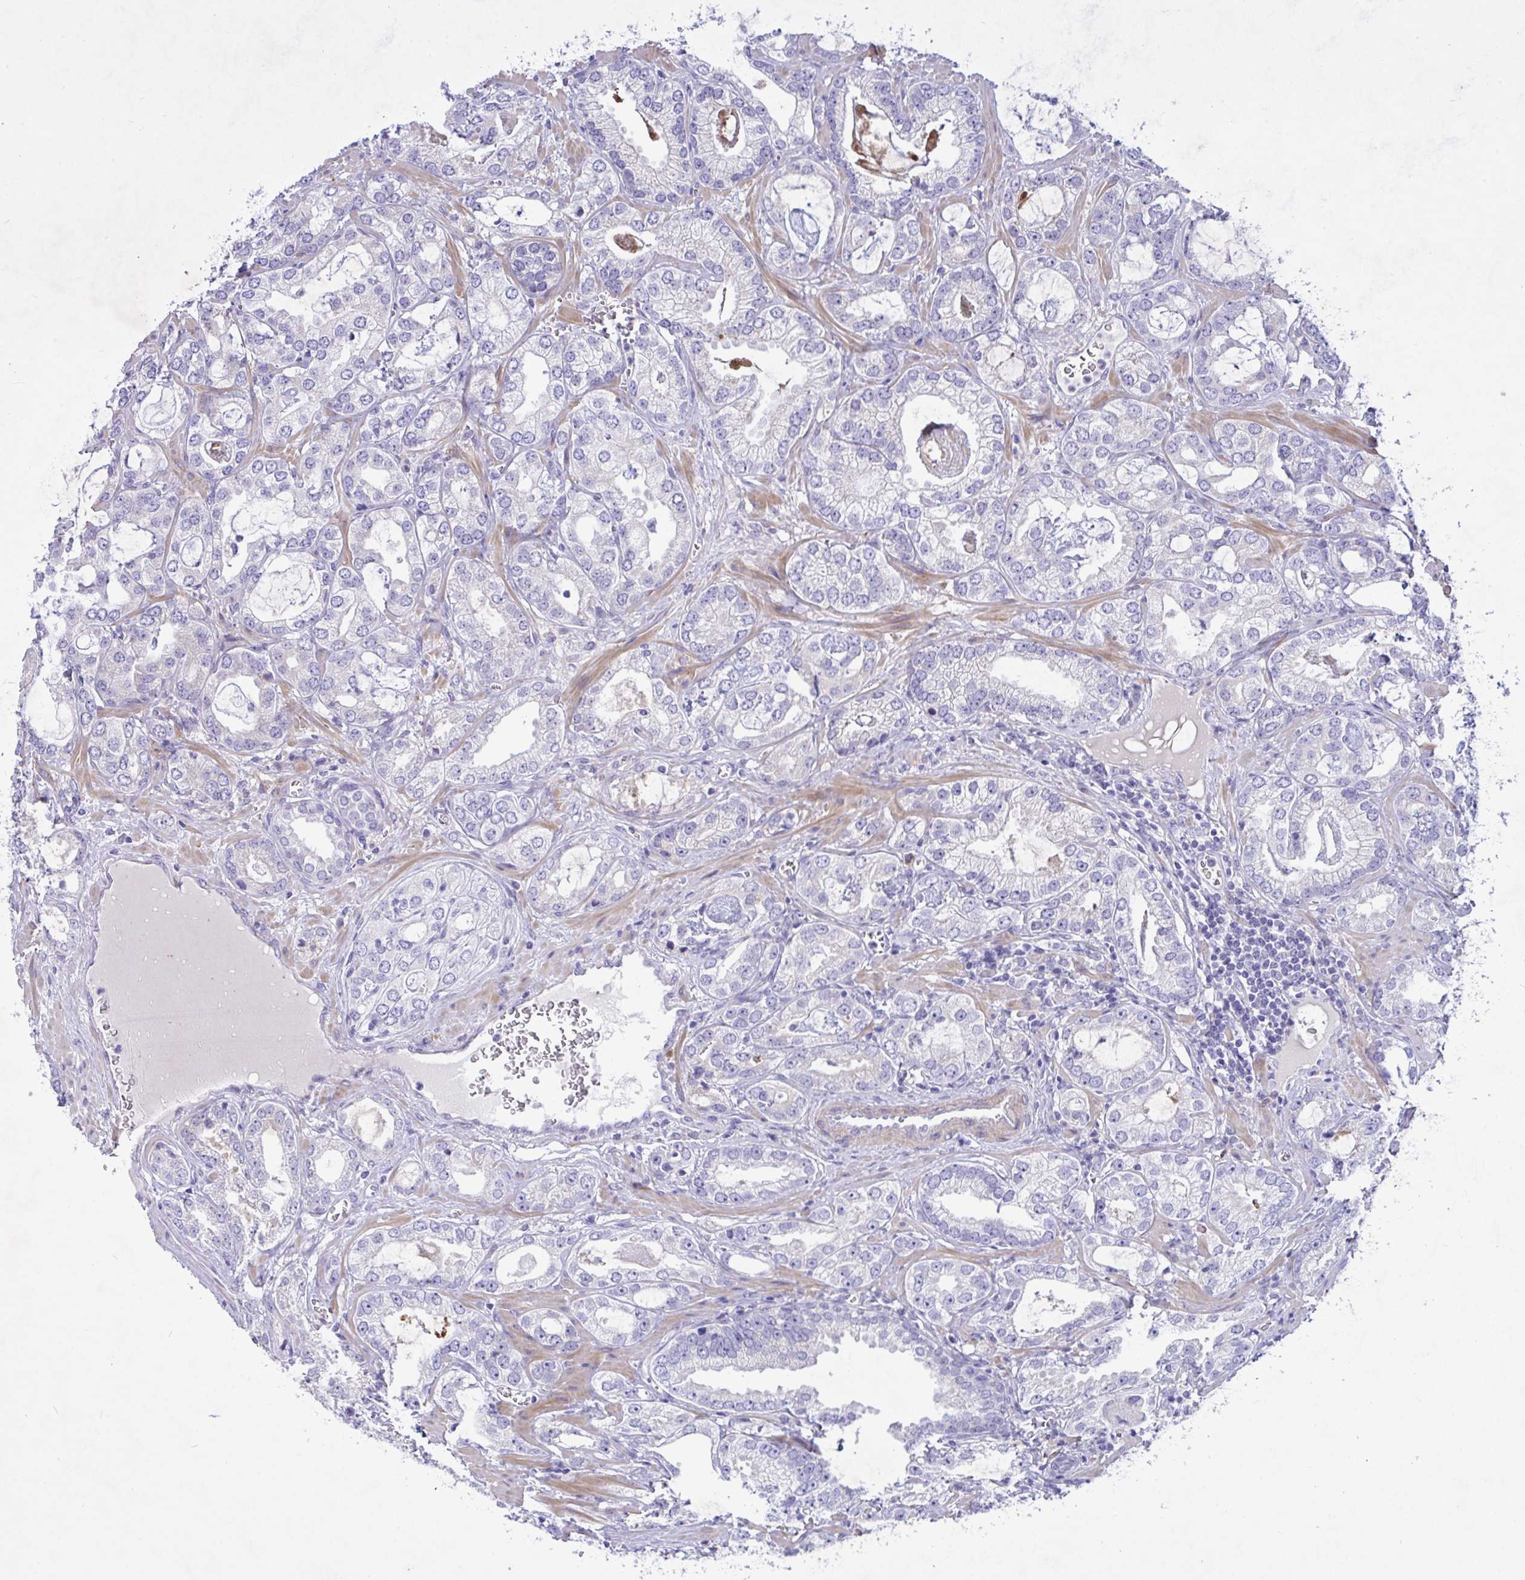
{"staining": {"intensity": "negative", "quantity": "none", "location": "none"}, "tissue": "prostate cancer", "cell_type": "Tumor cells", "image_type": "cancer", "snomed": [{"axis": "morphology", "description": "Adenocarcinoma, Medium grade"}, {"axis": "topography", "description": "Prostate"}], "caption": "Protein analysis of prostate cancer demonstrates no significant expression in tumor cells.", "gene": "FAM86B1", "patient": {"sex": "male", "age": 57}}